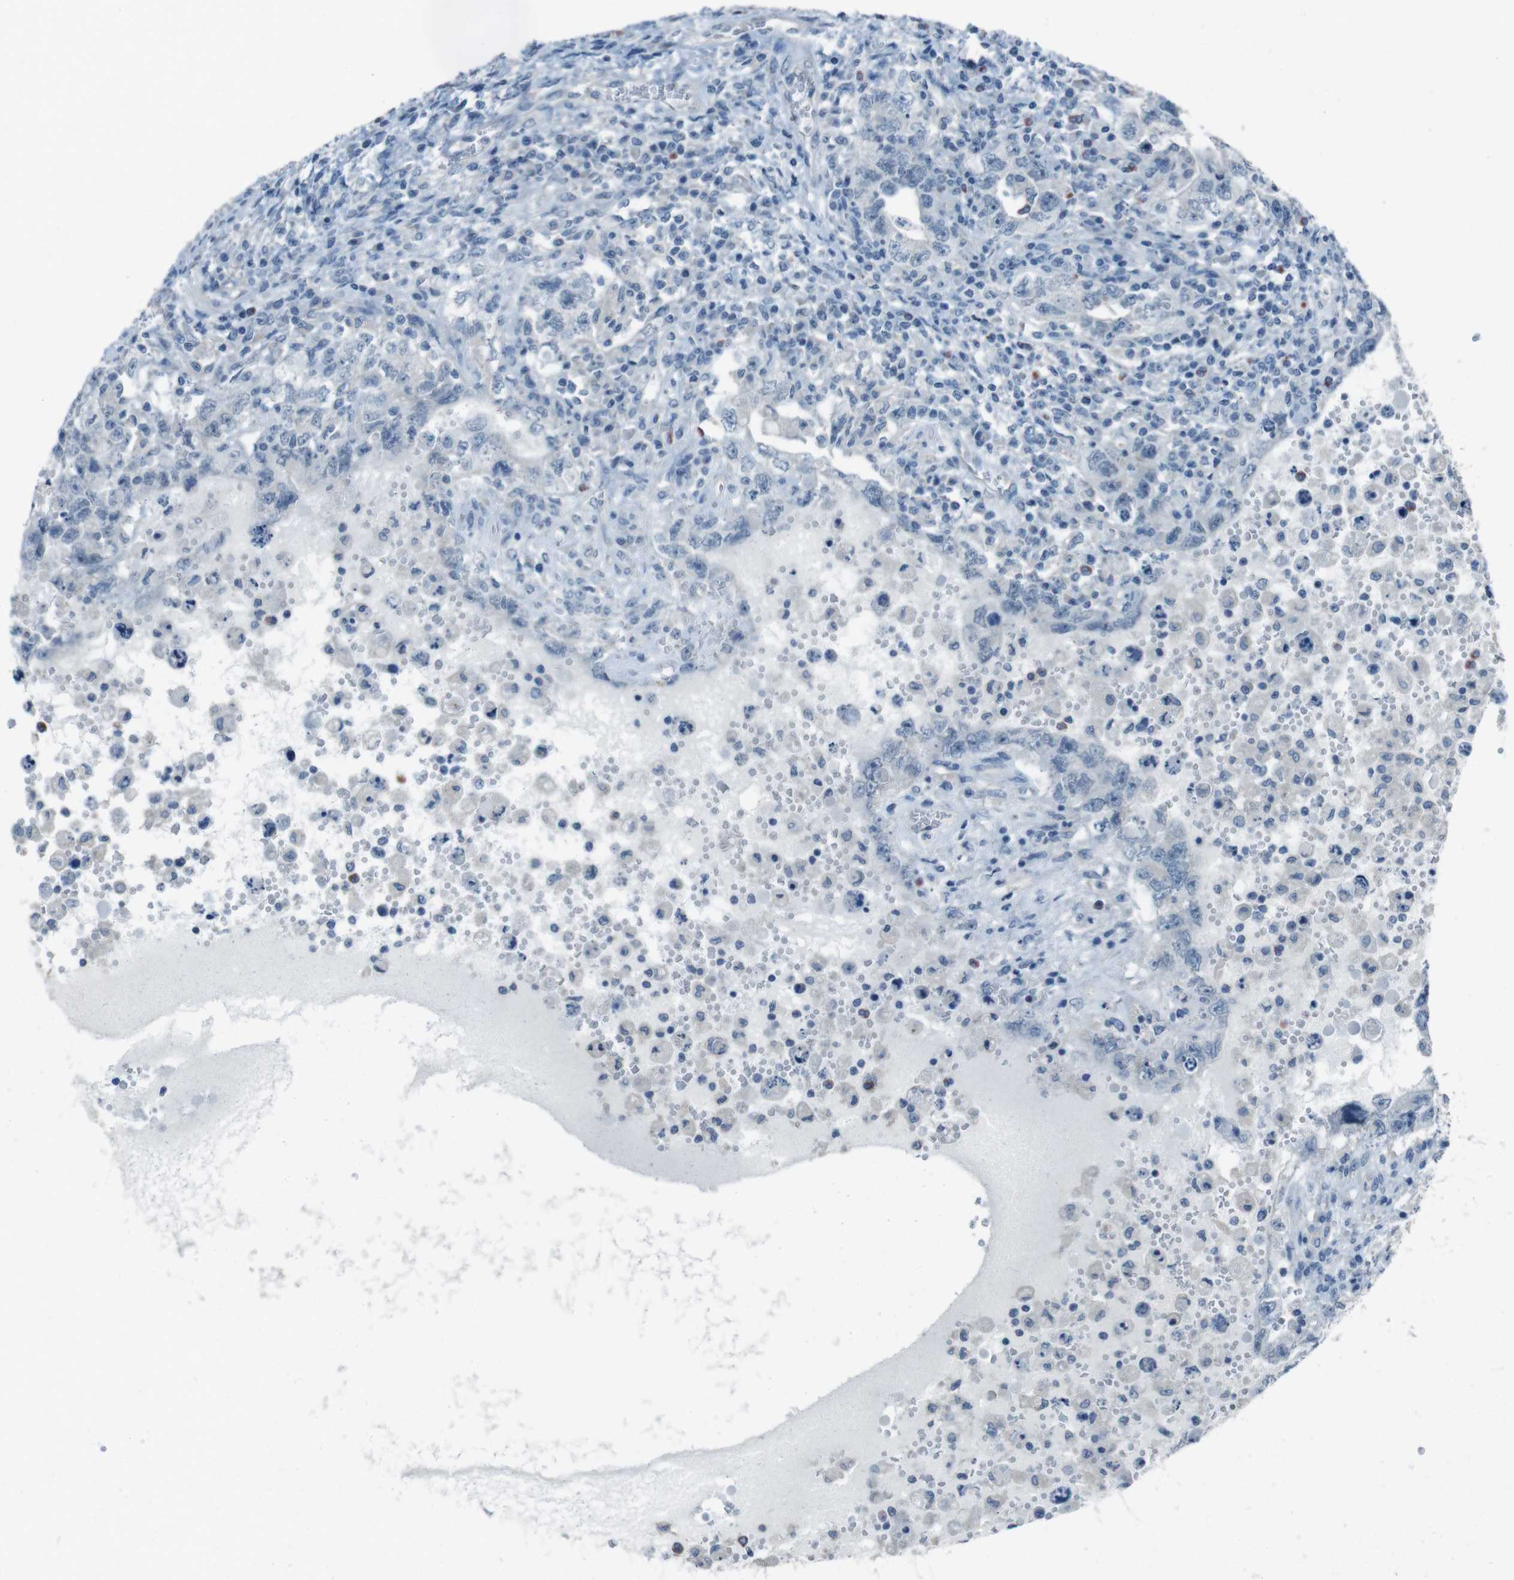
{"staining": {"intensity": "negative", "quantity": "none", "location": "none"}, "tissue": "testis cancer", "cell_type": "Tumor cells", "image_type": "cancer", "snomed": [{"axis": "morphology", "description": "Carcinoma, Embryonal, NOS"}, {"axis": "topography", "description": "Testis"}], "caption": "Photomicrograph shows no protein positivity in tumor cells of testis cancer (embryonal carcinoma) tissue.", "gene": "ENTPD7", "patient": {"sex": "male", "age": 26}}